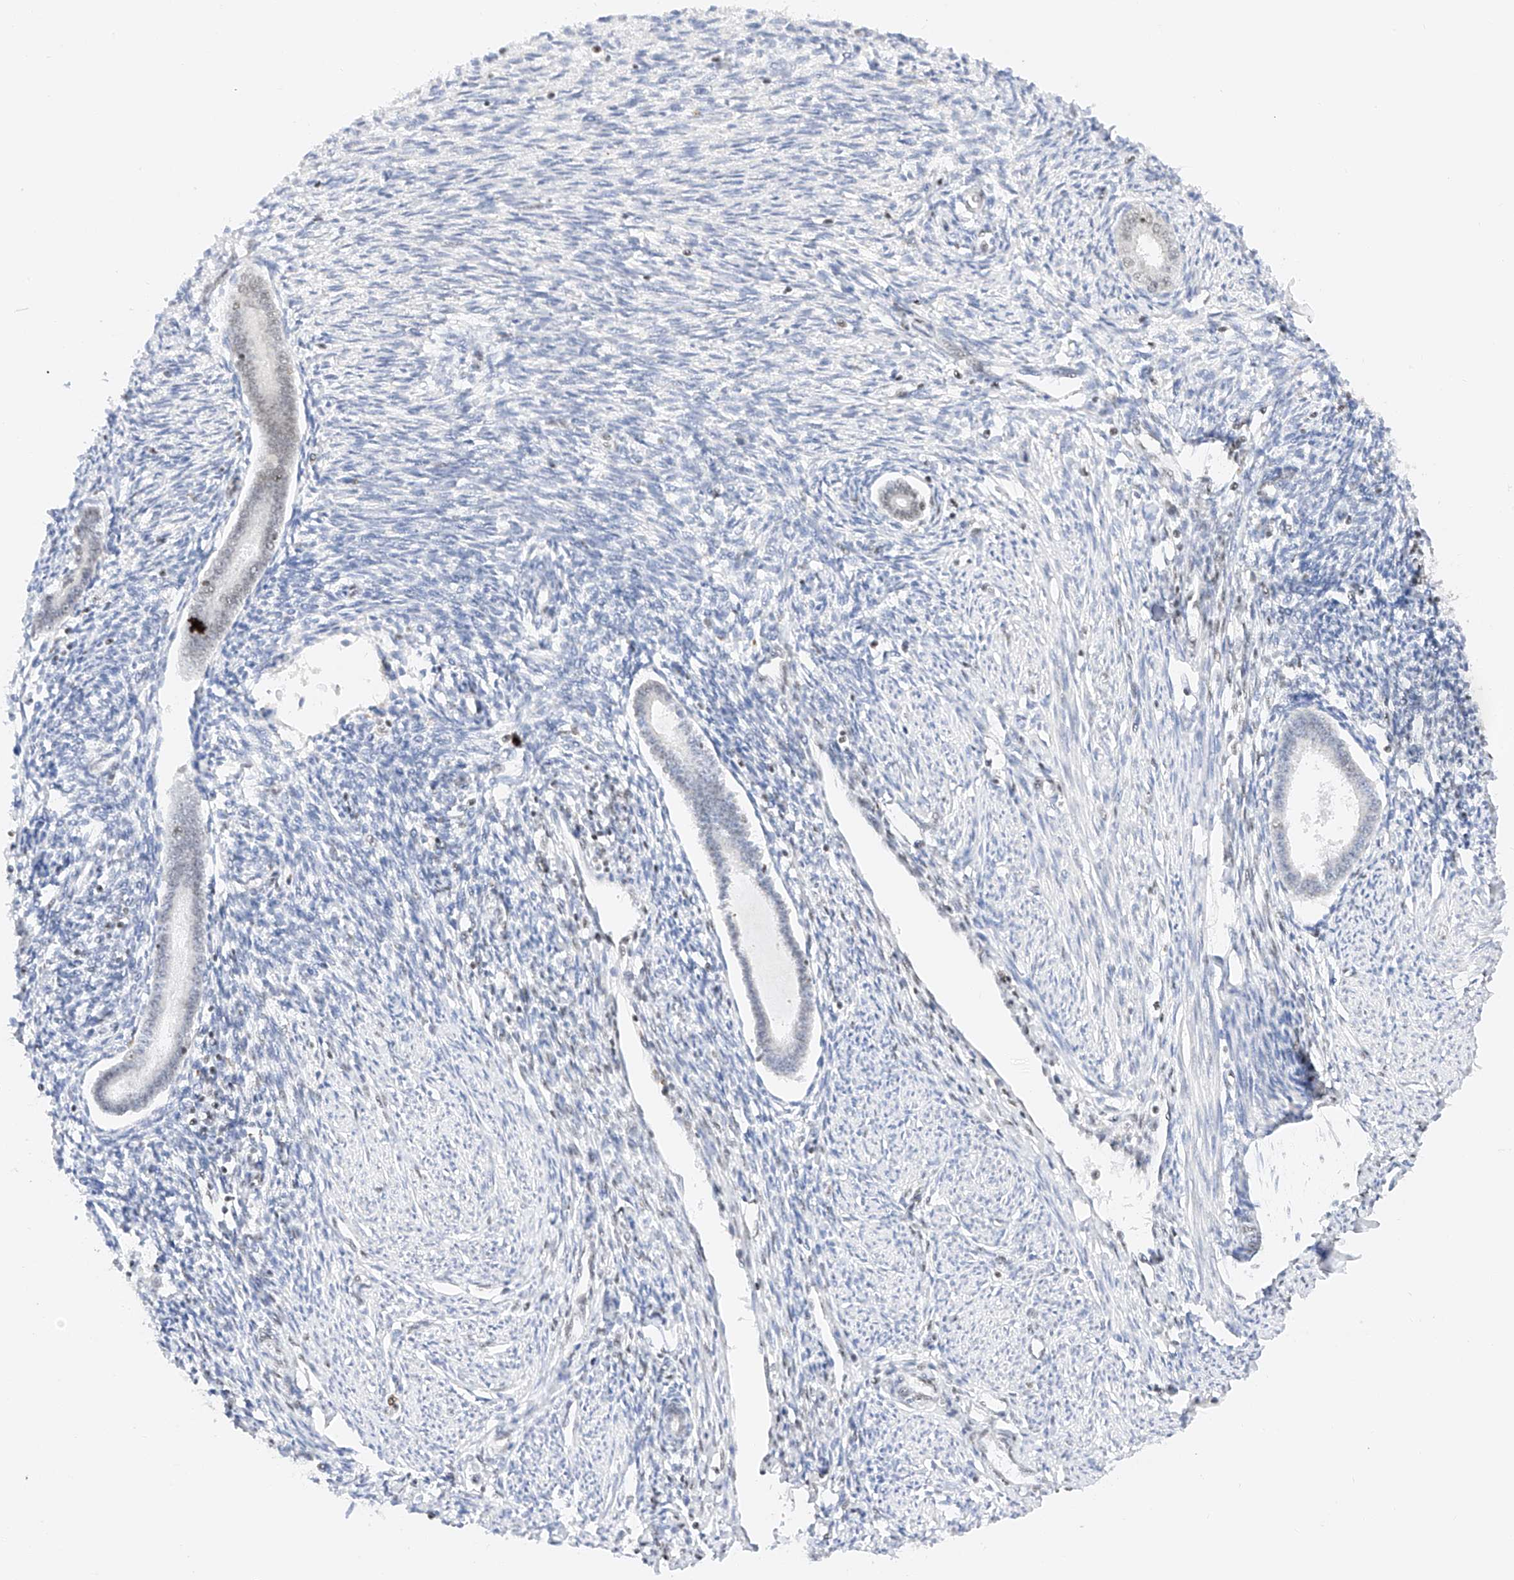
{"staining": {"intensity": "negative", "quantity": "none", "location": "none"}, "tissue": "endometrium", "cell_type": "Cells in endometrial stroma", "image_type": "normal", "snomed": [{"axis": "morphology", "description": "Normal tissue, NOS"}, {"axis": "topography", "description": "Endometrium"}], "caption": "There is no significant positivity in cells in endometrial stroma of endometrium. (Immunohistochemistry, brightfield microscopy, high magnification).", "gene": "NRF1", "patient": {"sex": "female", "age": 56}}